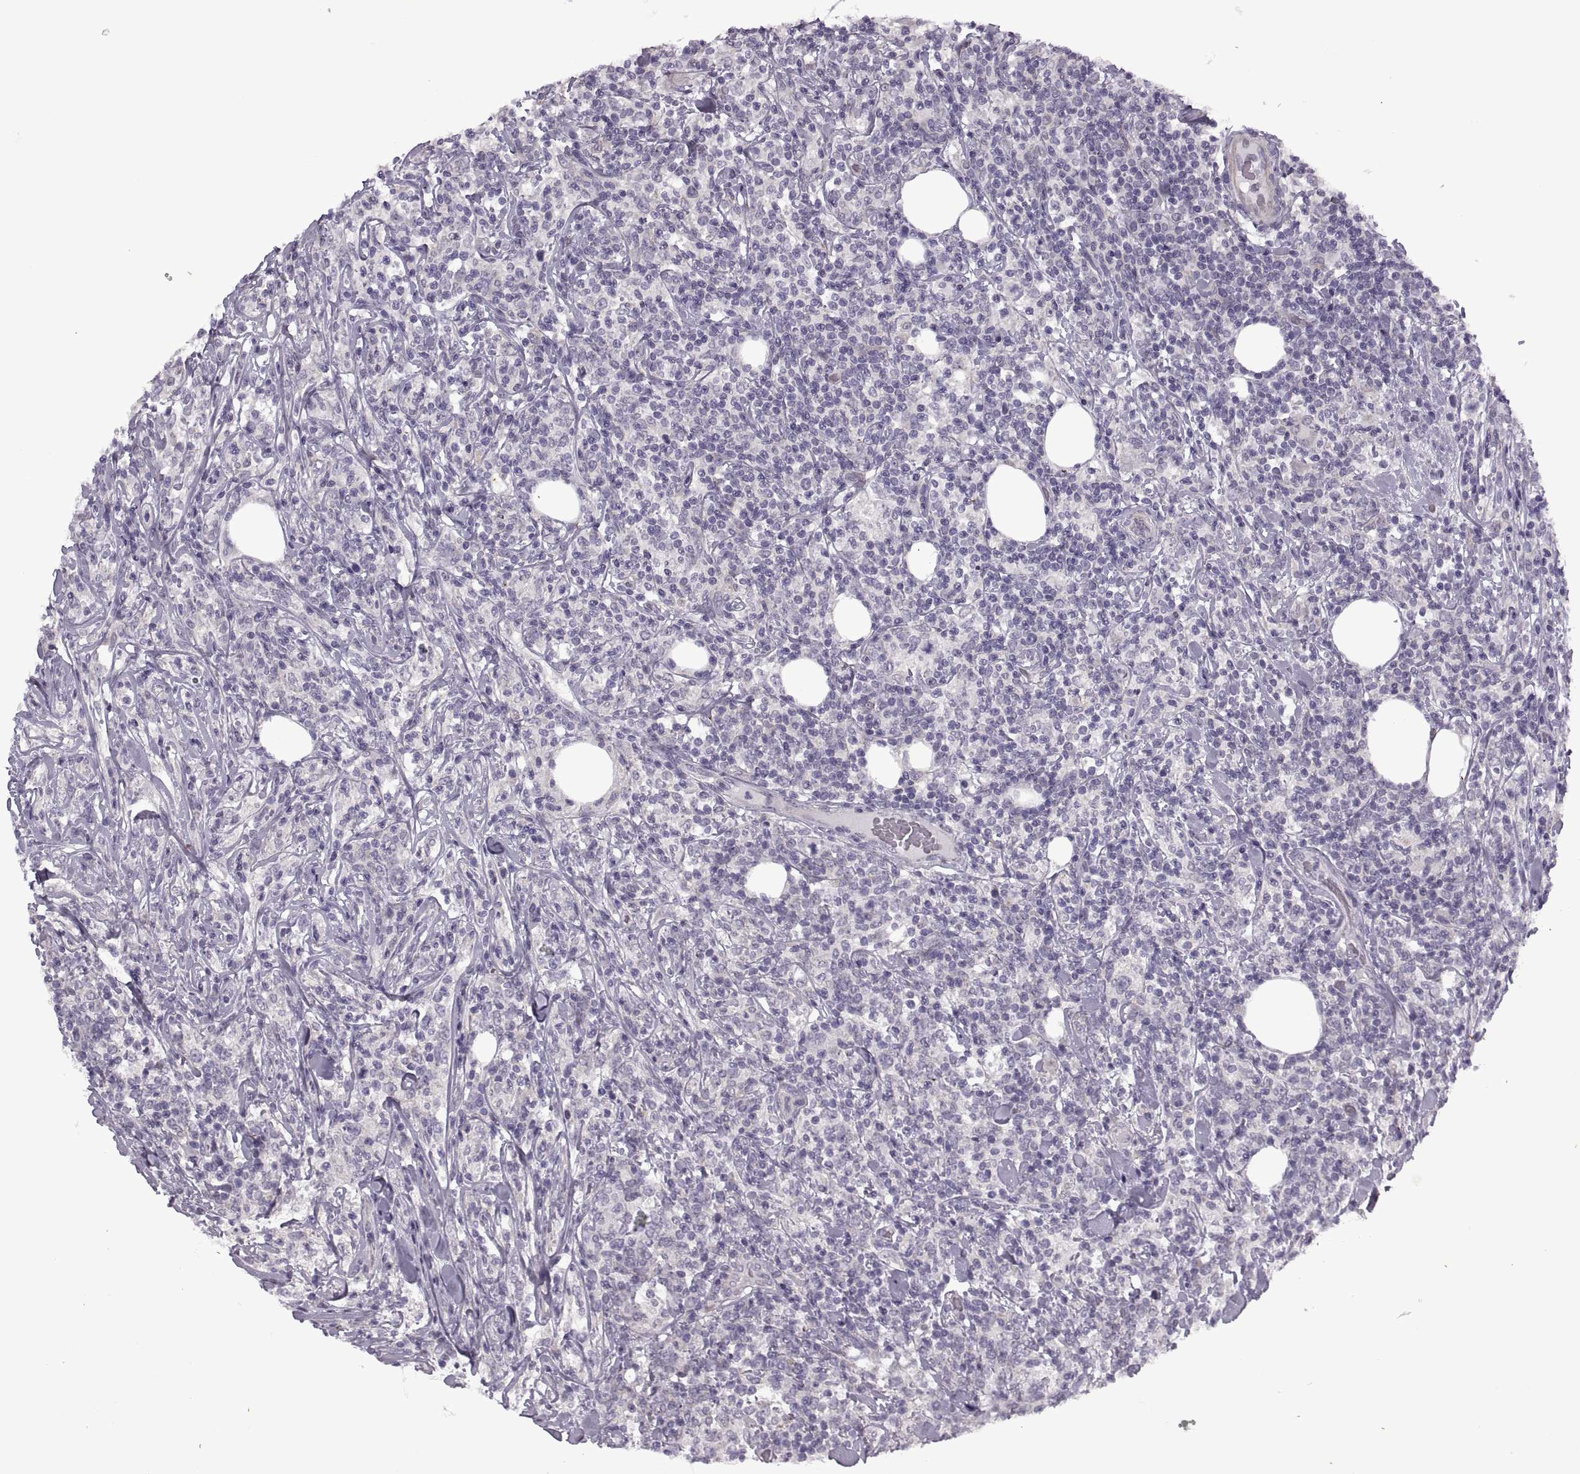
{"staining": {"intensity": "negative", "quantity": "none", "location": "none"}, "tissue": "lymphoma", "cell_type": "Tumor cells", "image_type": "cancer", "snomed": [{"axis": "morphology", "description": "Malignant lymphoma, non-Hodgkin's type, High grade"}, {"axis": "topography", "description": "Lymph node"}], "caption": "There is no significant staining in tumor cells of malignant lymphoma, non-Hodgkin's type (high-grade).", "gene": "RIPK4", "patient": {"sex": "female", "age": 84}}